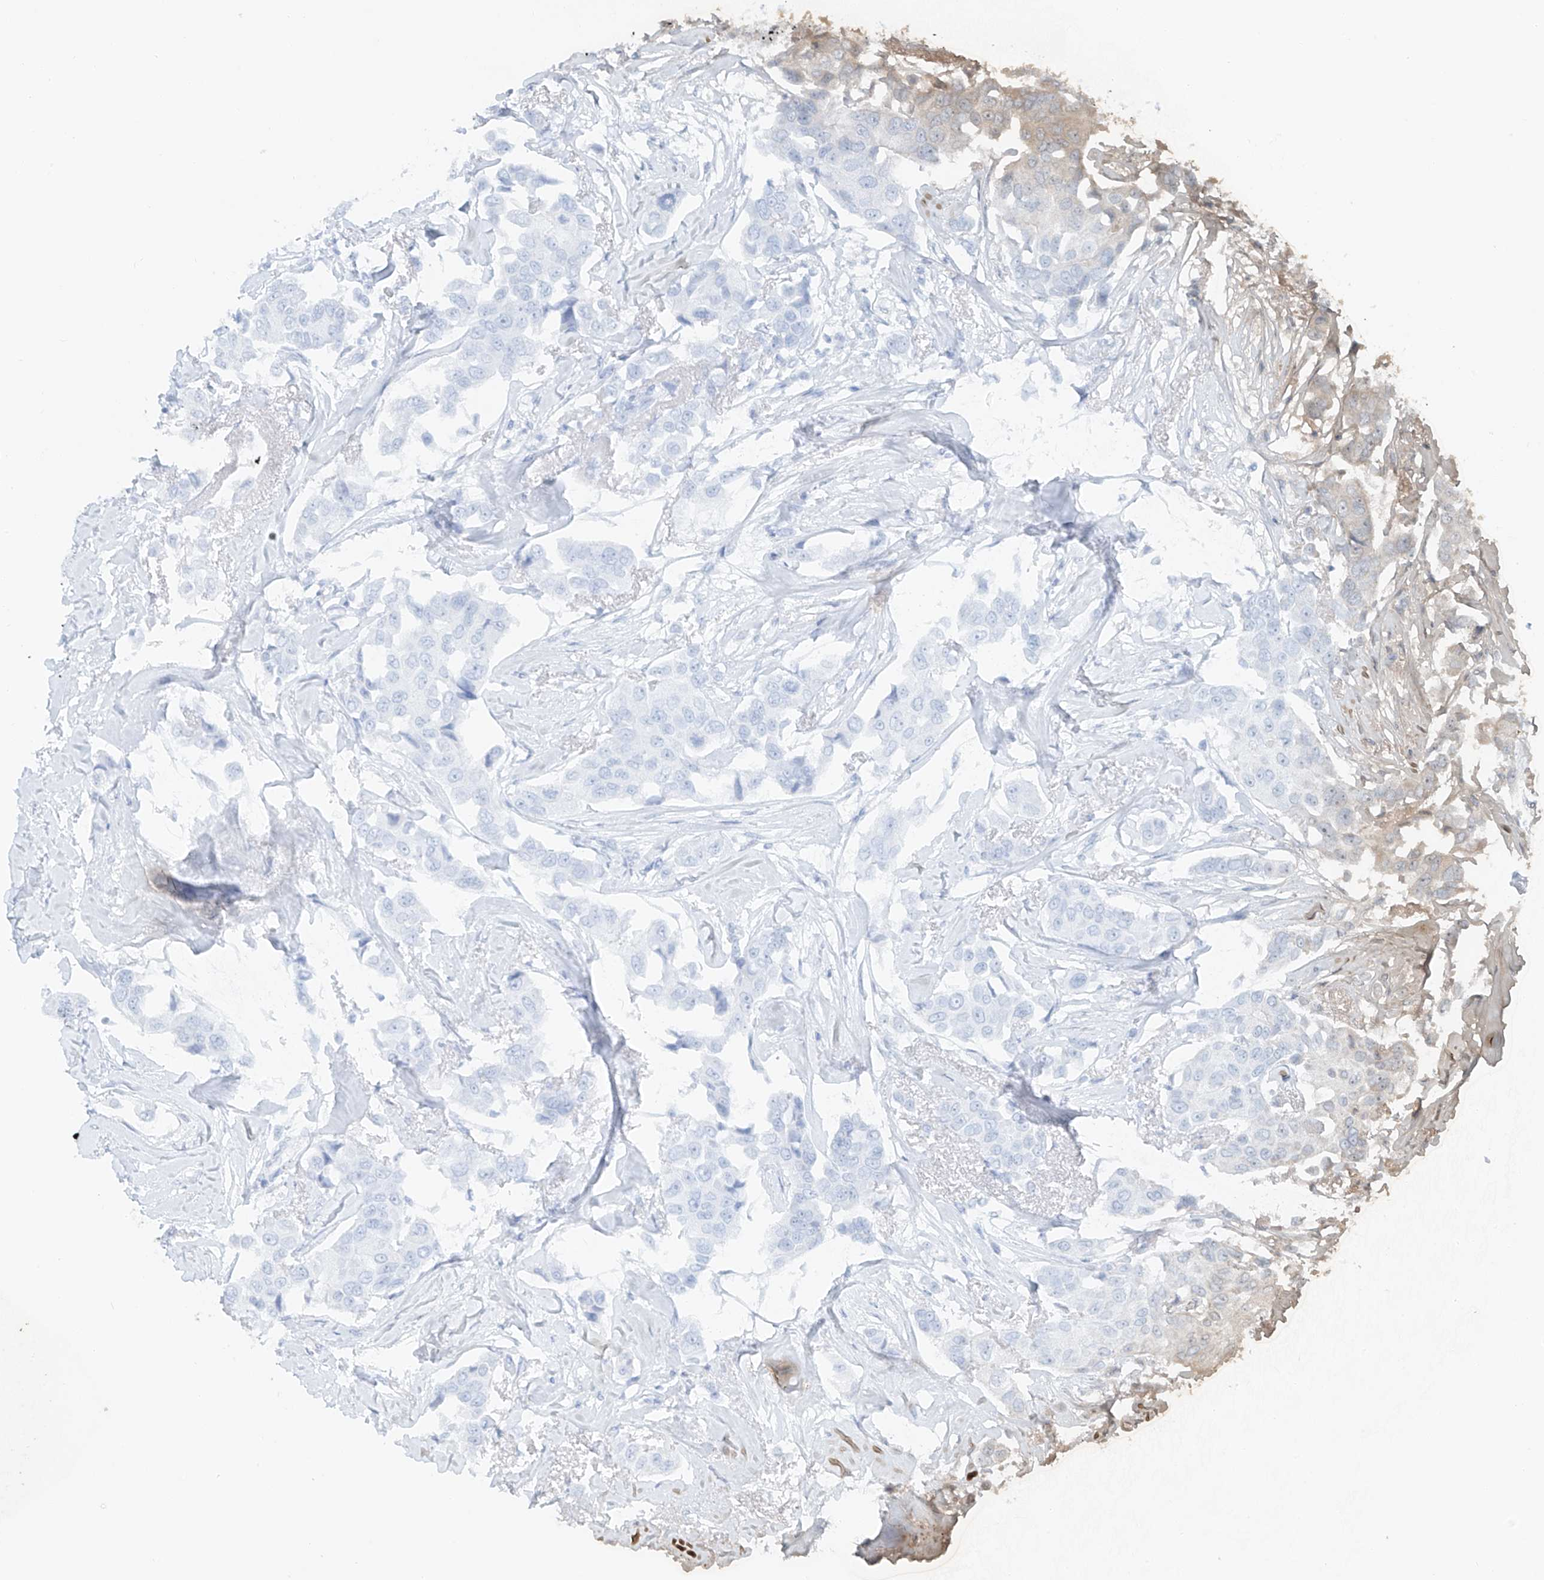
{"staining": {"intensity": "negative", "quantity": "none", "location": "none"}, "tissue": "breast cancer", "cell_type": "Tumor cells", "image_type": "cancer", "snomed": [{"axis": "morphology", "description": "Duct carcinoma"}, {"axis": "topography", "description": "Breast"}], "caption": "High power microscopy image of an IHC image of breast cancer, revealing no significant positivity in tumor cells.", "gene": "CEP162", "patient": {"sex": "female", "age": 80}}